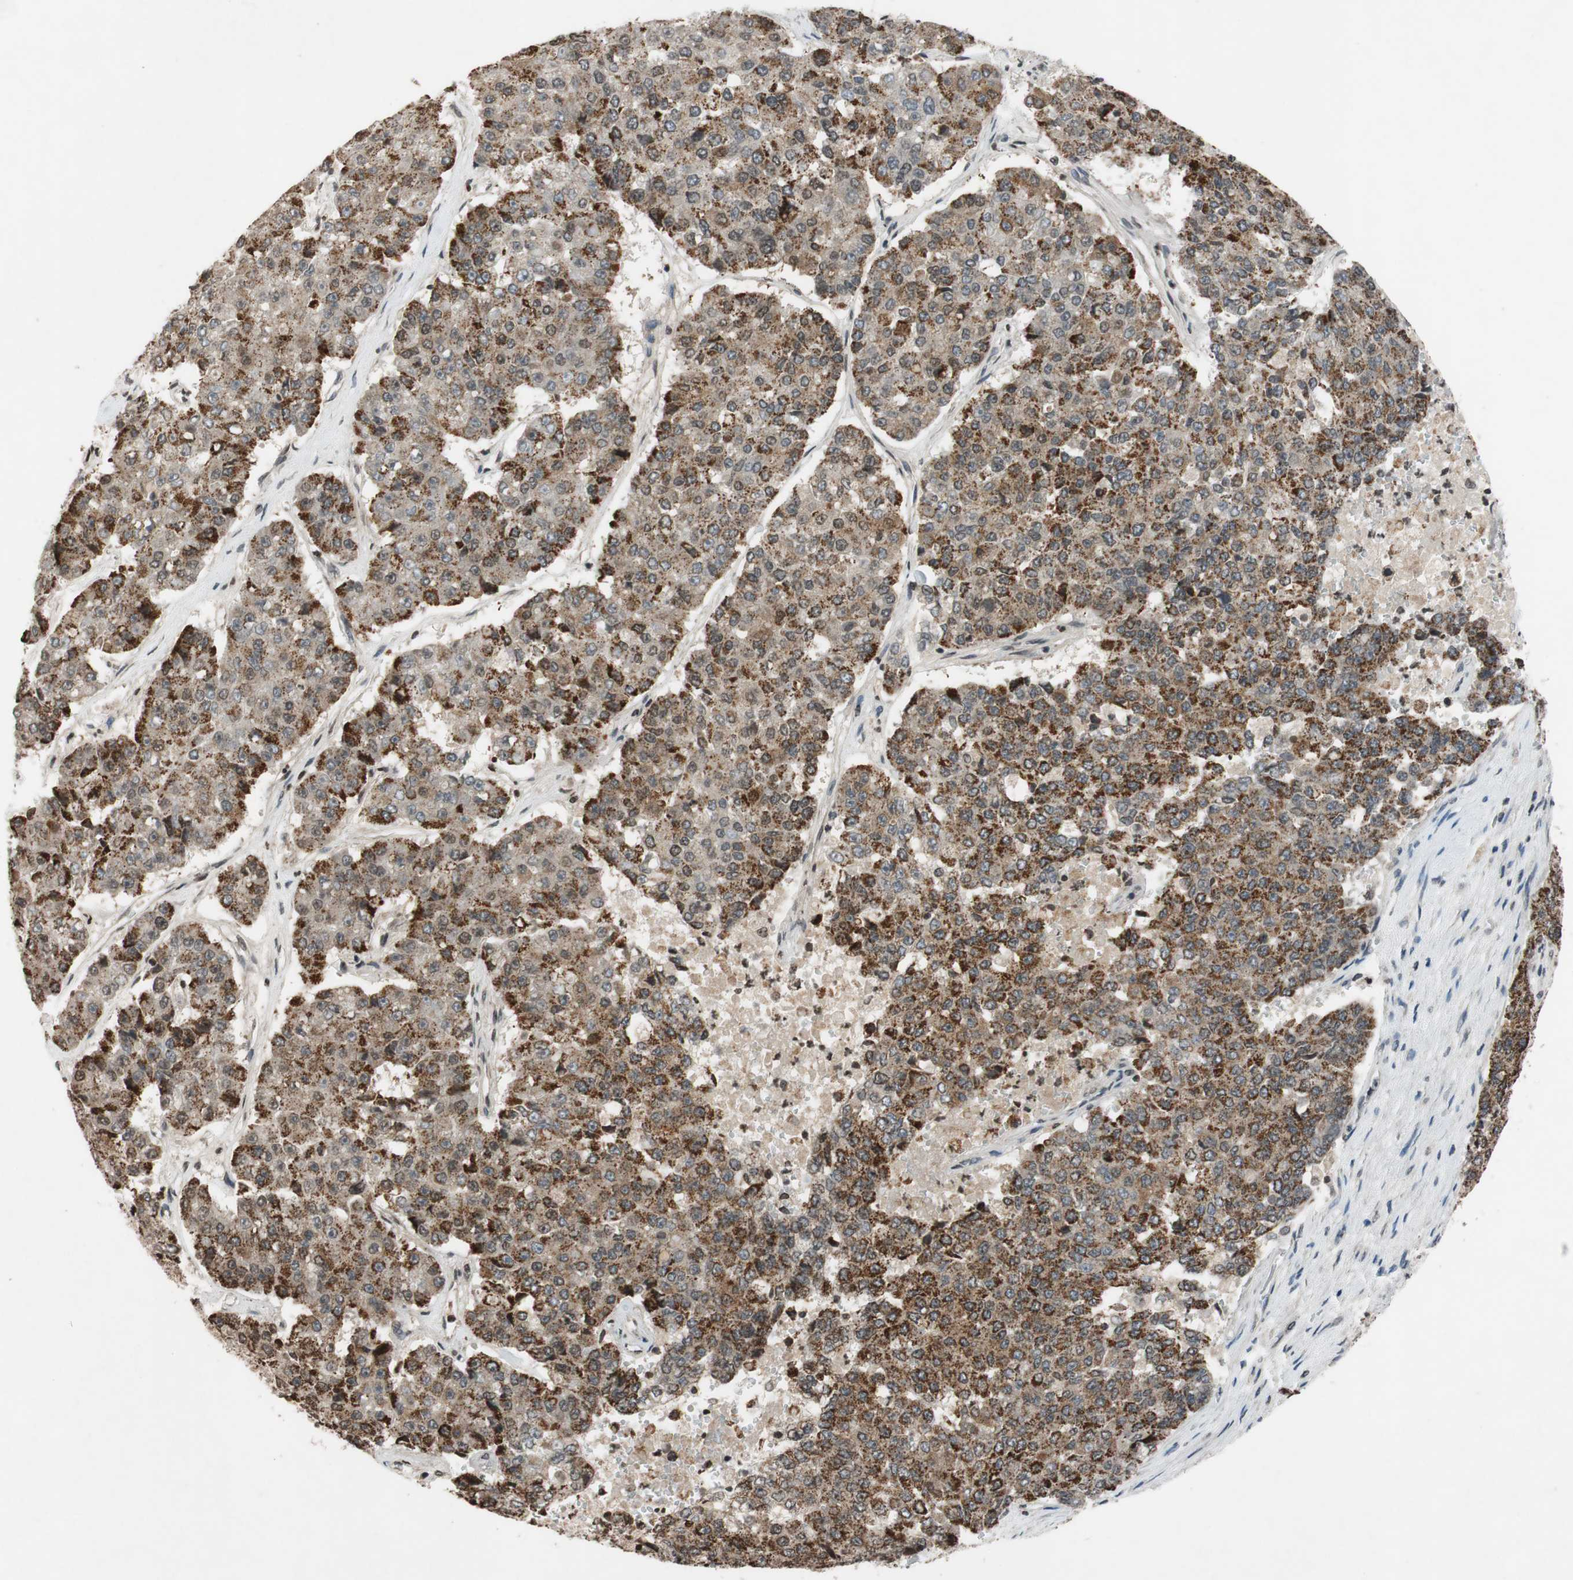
{"staining": {"intensity": "strong", "quantity": ">75%", "location": "cytoplasmic/membranous"}, "tissue": "pancreatic cancer", "cell_type": "Tumor cells", "image_type": "cancer", "snomed": [{"axis": "morphology", "description": "Adenocarcinoma, NOS"}, {"axis": "topography", "description": "Pancreas"}], "caption": "IHC of pancreatic adenocarcinoma displays high levels of strong cytoplasmic/membranous positivity in approximately >75% of tumor cells.", "gene": "MCM6", "patient": {"sex": "male", "age": 50}}